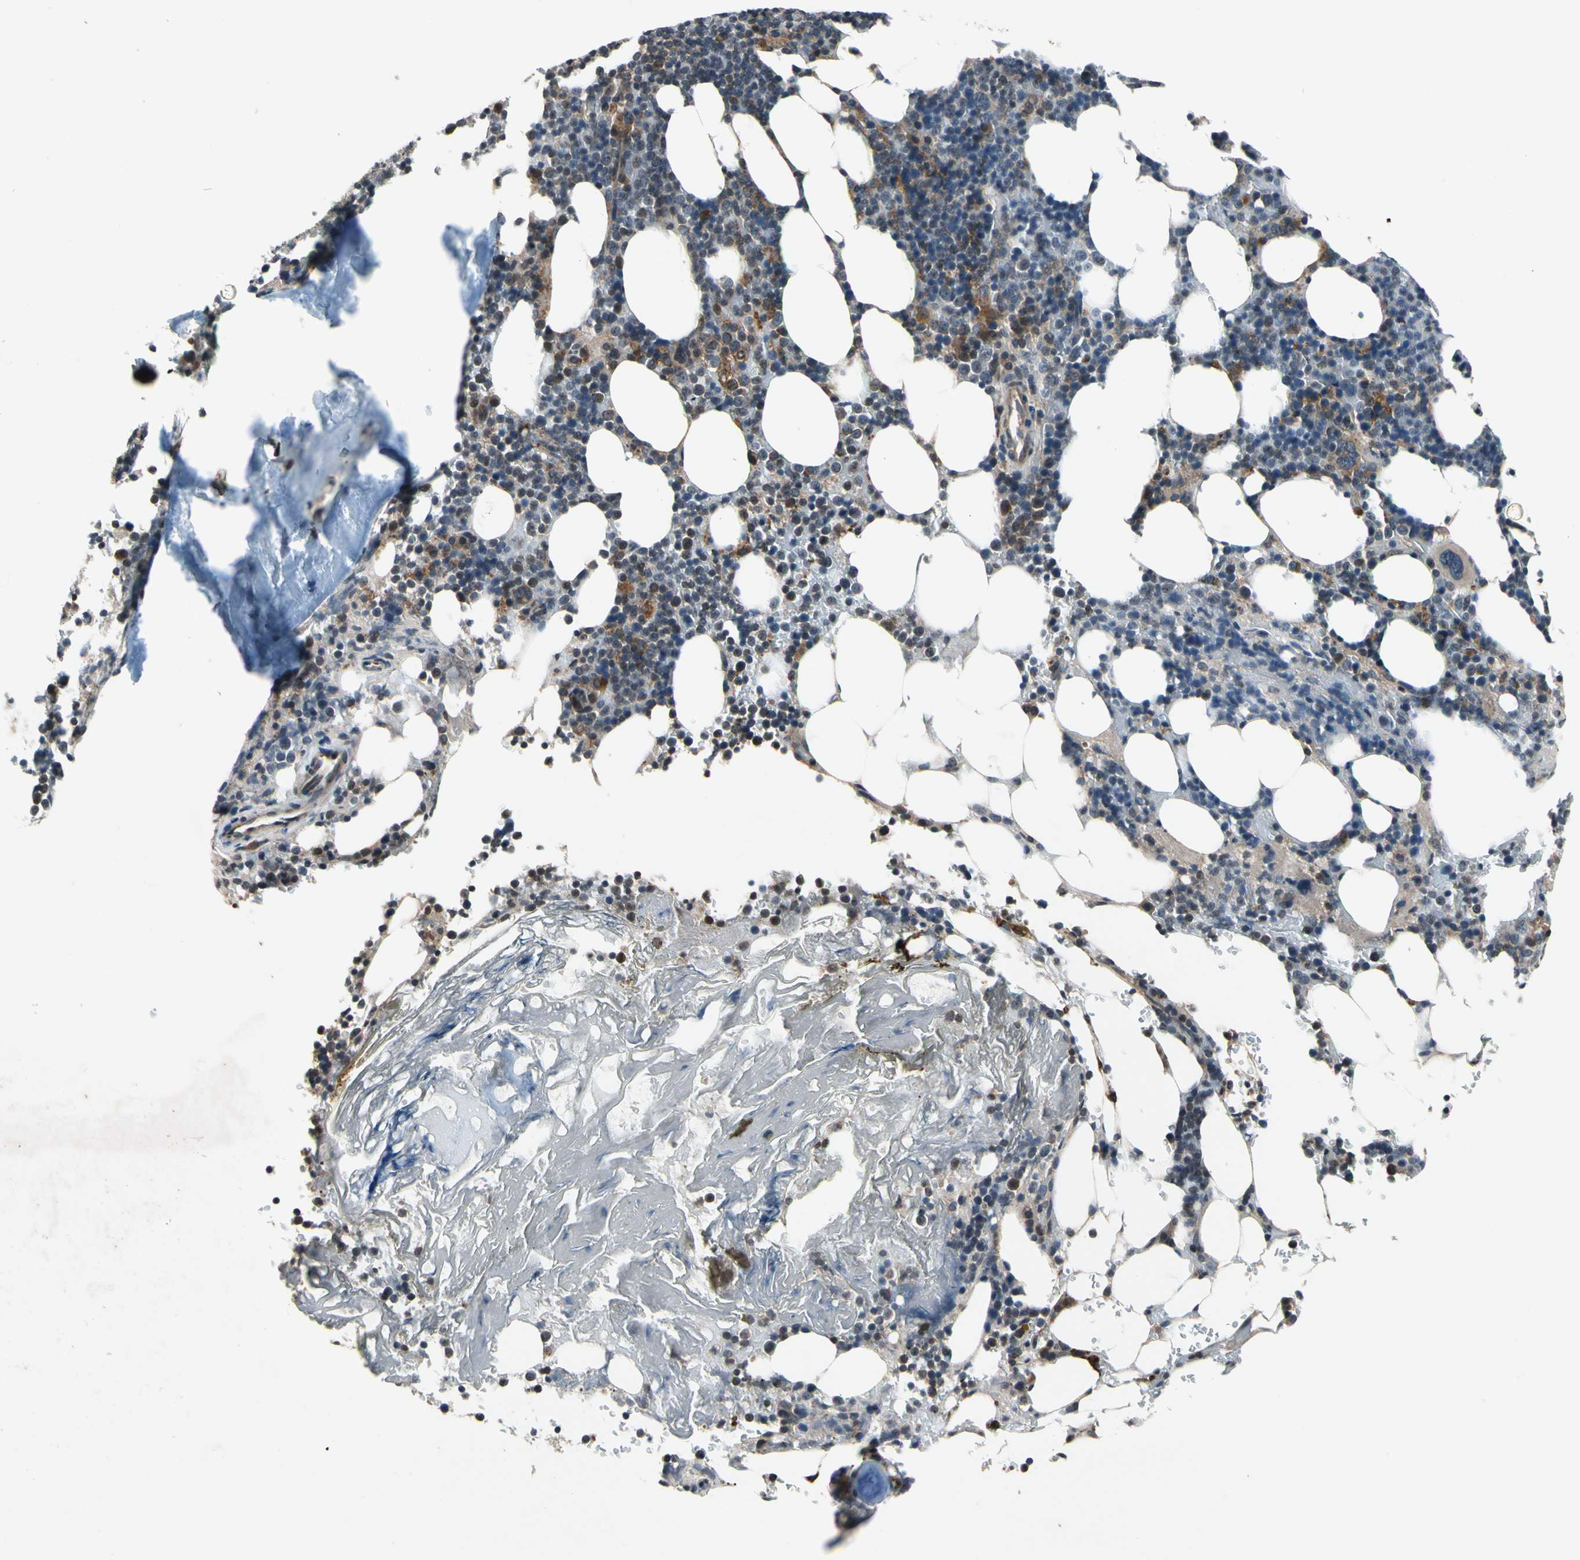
{"staining": {"intensity": "moderate", "quantity": "<25%", "location": "cytoplasmic/membranous"}, "tissue": "bone marrow", "cell_type": "Hematopoietic cells", "image_type": "normal", "snomed": [{"axis": "morphology", "description": "Normal tissue, NOS"}, {"axis": "topography", "description": "Bone marrow"}], "caption": "IHC micrograph of unremarkable human bone marrow stained for a protein (brown), which reveals low levels of moderate cytoplasmic/membranous staining in about <25% of hematopoietic cells.", "gene": "MBTPS2", "patient": {"sex": "female", "age": 73}}